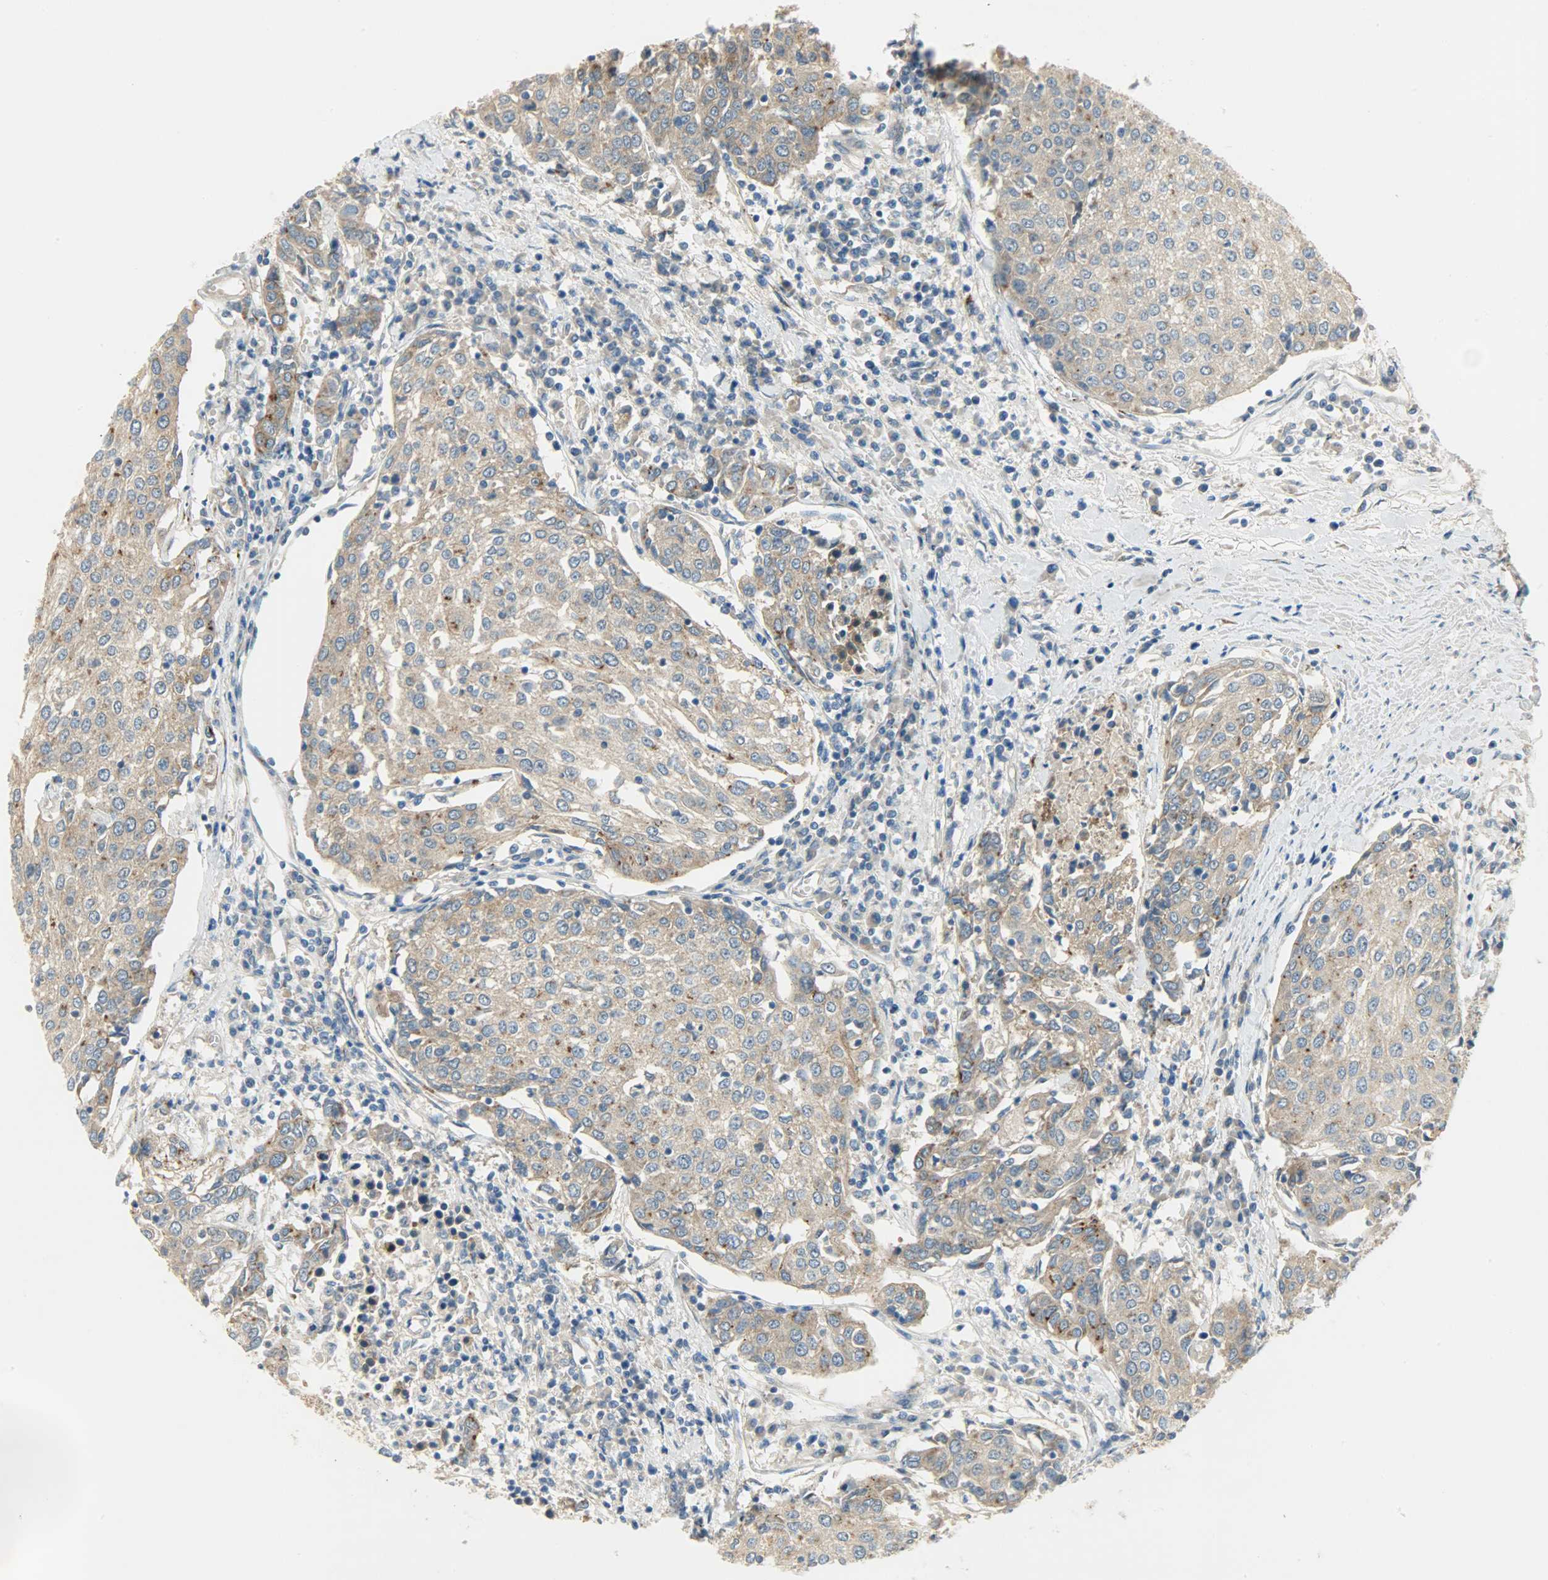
{"staining": {"intensity": "weak", "quantity": ">75%", "location": "cytoplasmic/membranous"}, "tissue": "urothelial cancer", "cell_type": "Tumor cells", "image_type": "cancer", "snomed": [{"axis": "morphology", "description": "Urothelial carcinoma, High grade"}, {"axis": "topography", "description": "Urinary bladder"}], "caption": "The micrograph demonstrates staining of urothelial carcinoma (high-grade), revealing weak cytoplasmic/membranous protein expression (brown color) within tumor cells. (IHC, brightfield microscopy, high magnification).", "gene": "KIAA1217", "patient": {"sex": "female", "age": 85}}